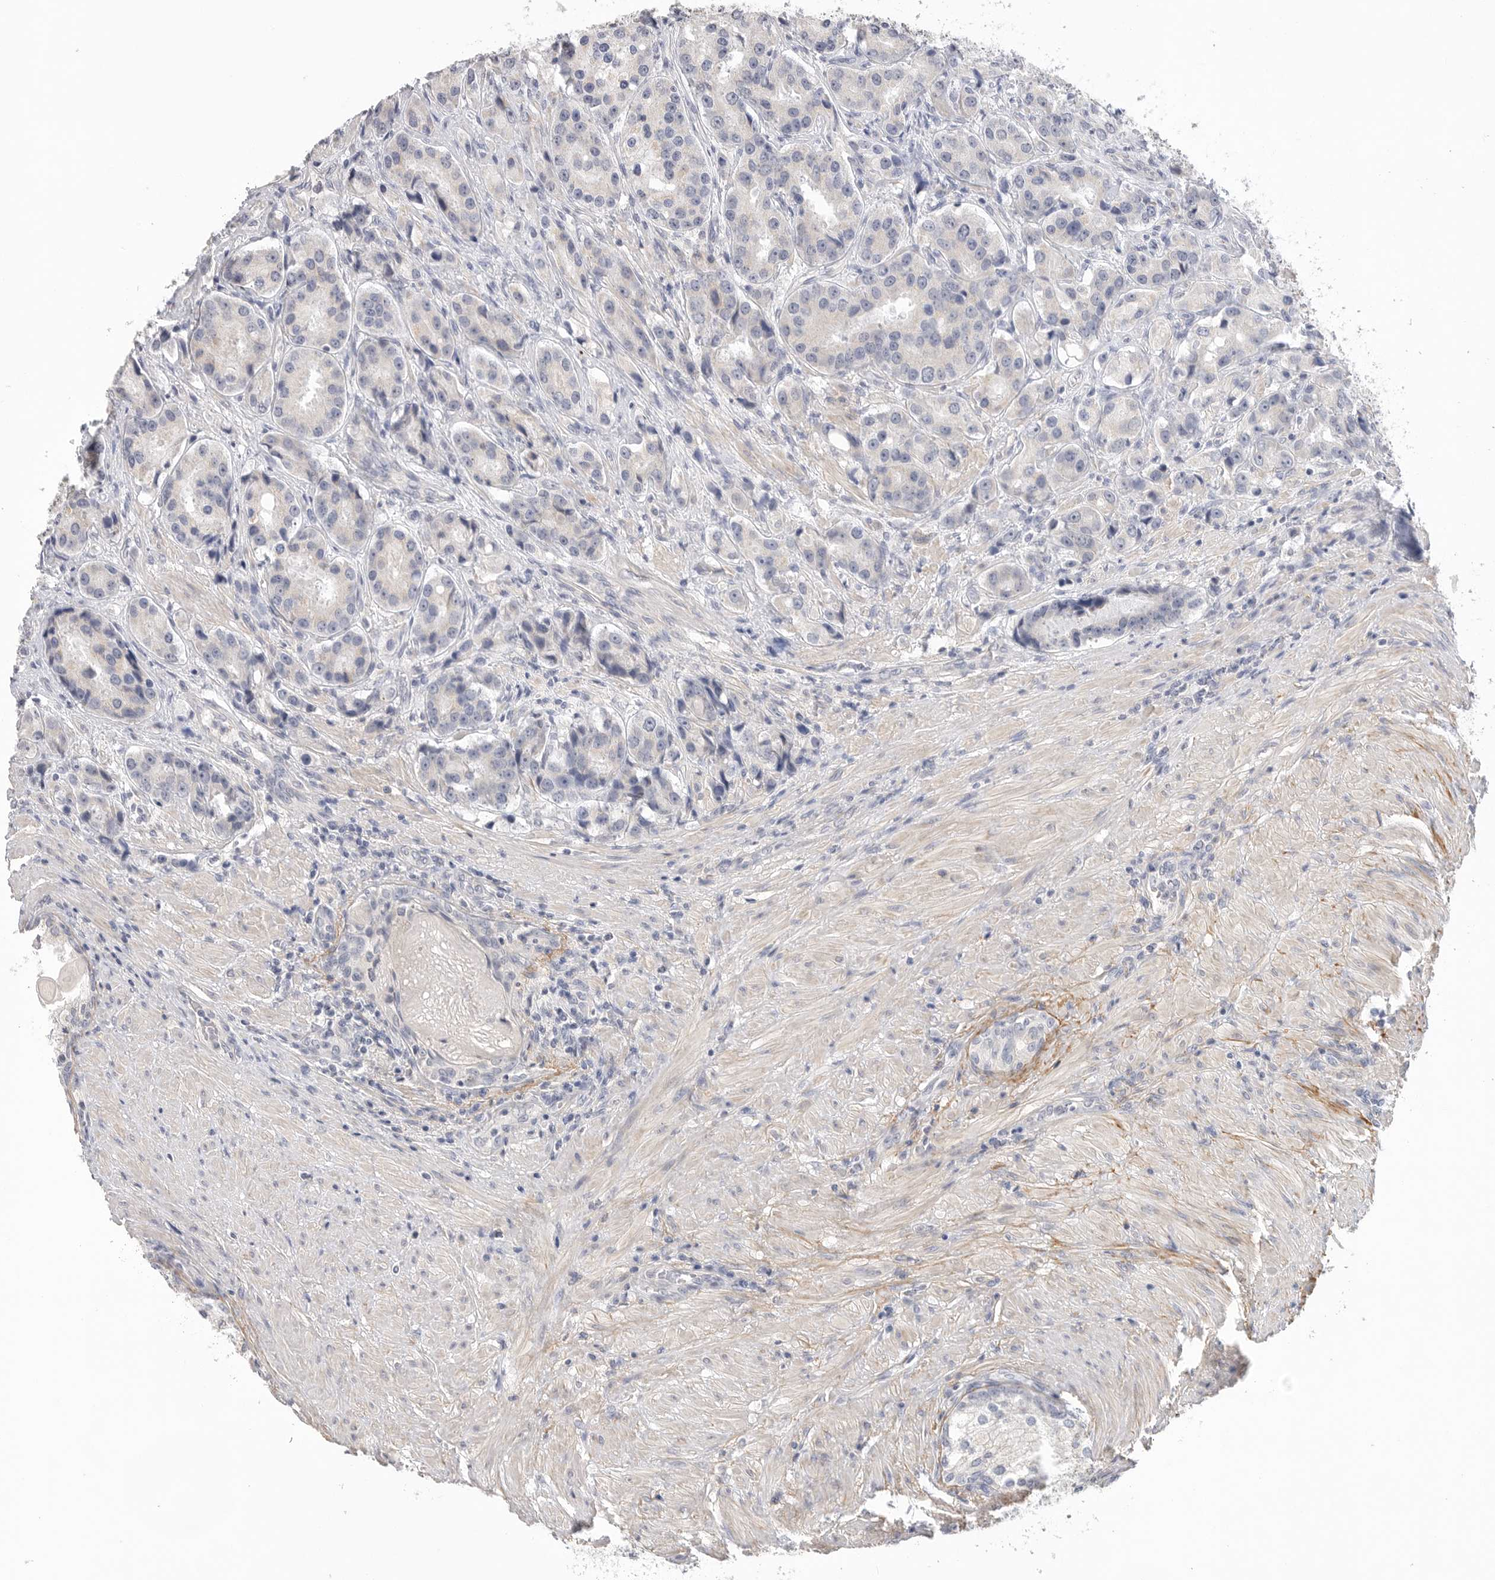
{"staining": {"intensity": "negative", "quantity": "none", "location": "none"}, "tissue": "prostate cancer", "cell_type": "Tumor cells", "image_type": "cancer", "snomed": [{"axis": "morphology", "description": "Adenocarcinoma, High grade"}, {"axis": "topography", "description": "Prostate"}], "caption": "This is an IHC image of human prostate high-grade adenocarcinoma. There is no positivity in tumor cells.", "gene": "FBN2", "patient": {"sex": "male", "age": 60}}